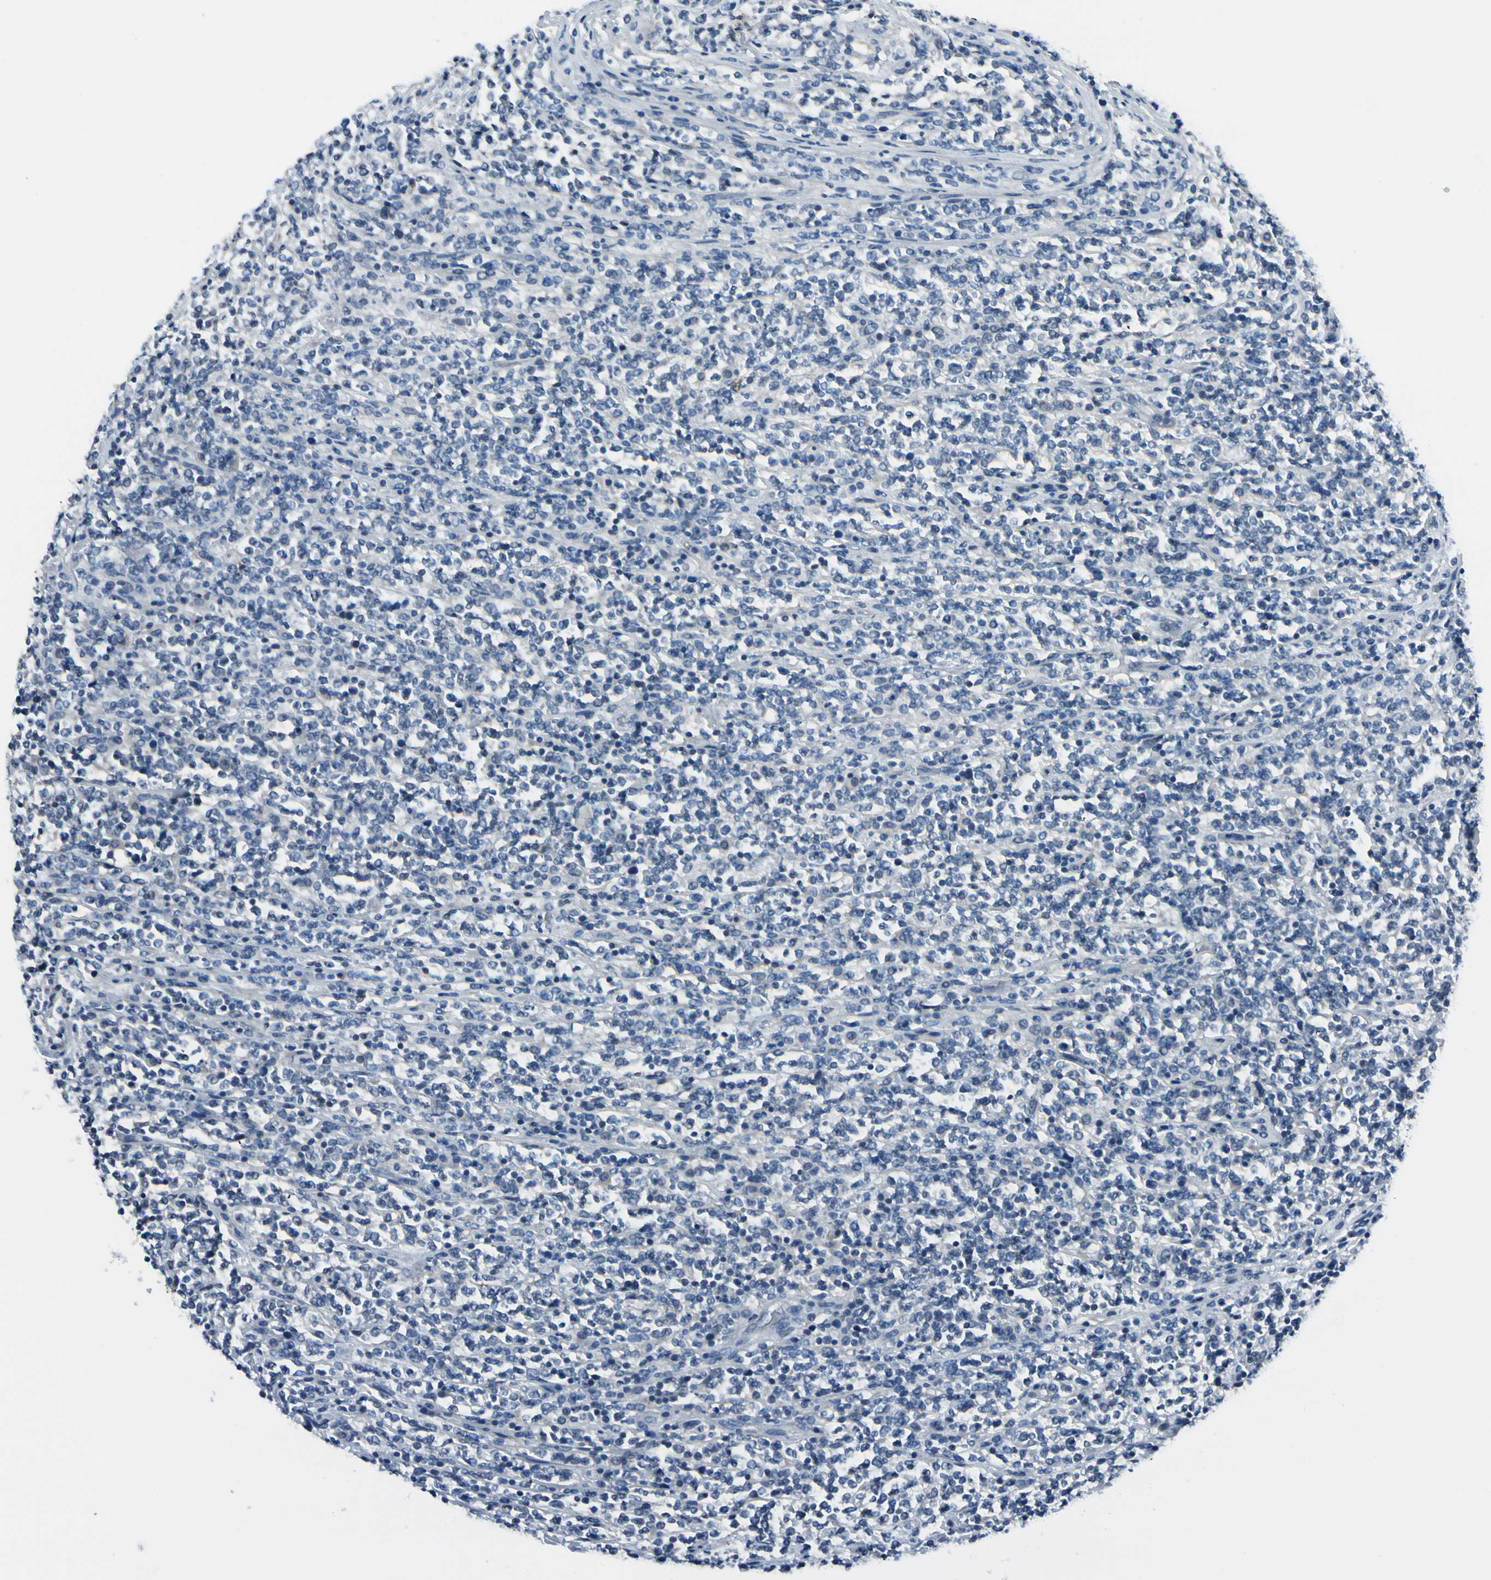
{"staining": {"intensity": "negative", "quantity": "none", "location": "none"}, "tissue": "lymphoma", "cell_type": "Tumor cells", "image_type": "cancer", "snomed": [{"axis": "morphology", "description": "Malignant lymphoma, non-Hodgkin's type, High grade"}, {"axis": "topography", "description": "Soft tissue"}], "caption": "An image of human high-grade malignant lymphoma, non-Hodgkin's type is negative for staining in tumor cells.", "gene": "PEBP1", "patient": {"sex": "male", "age": 18}}